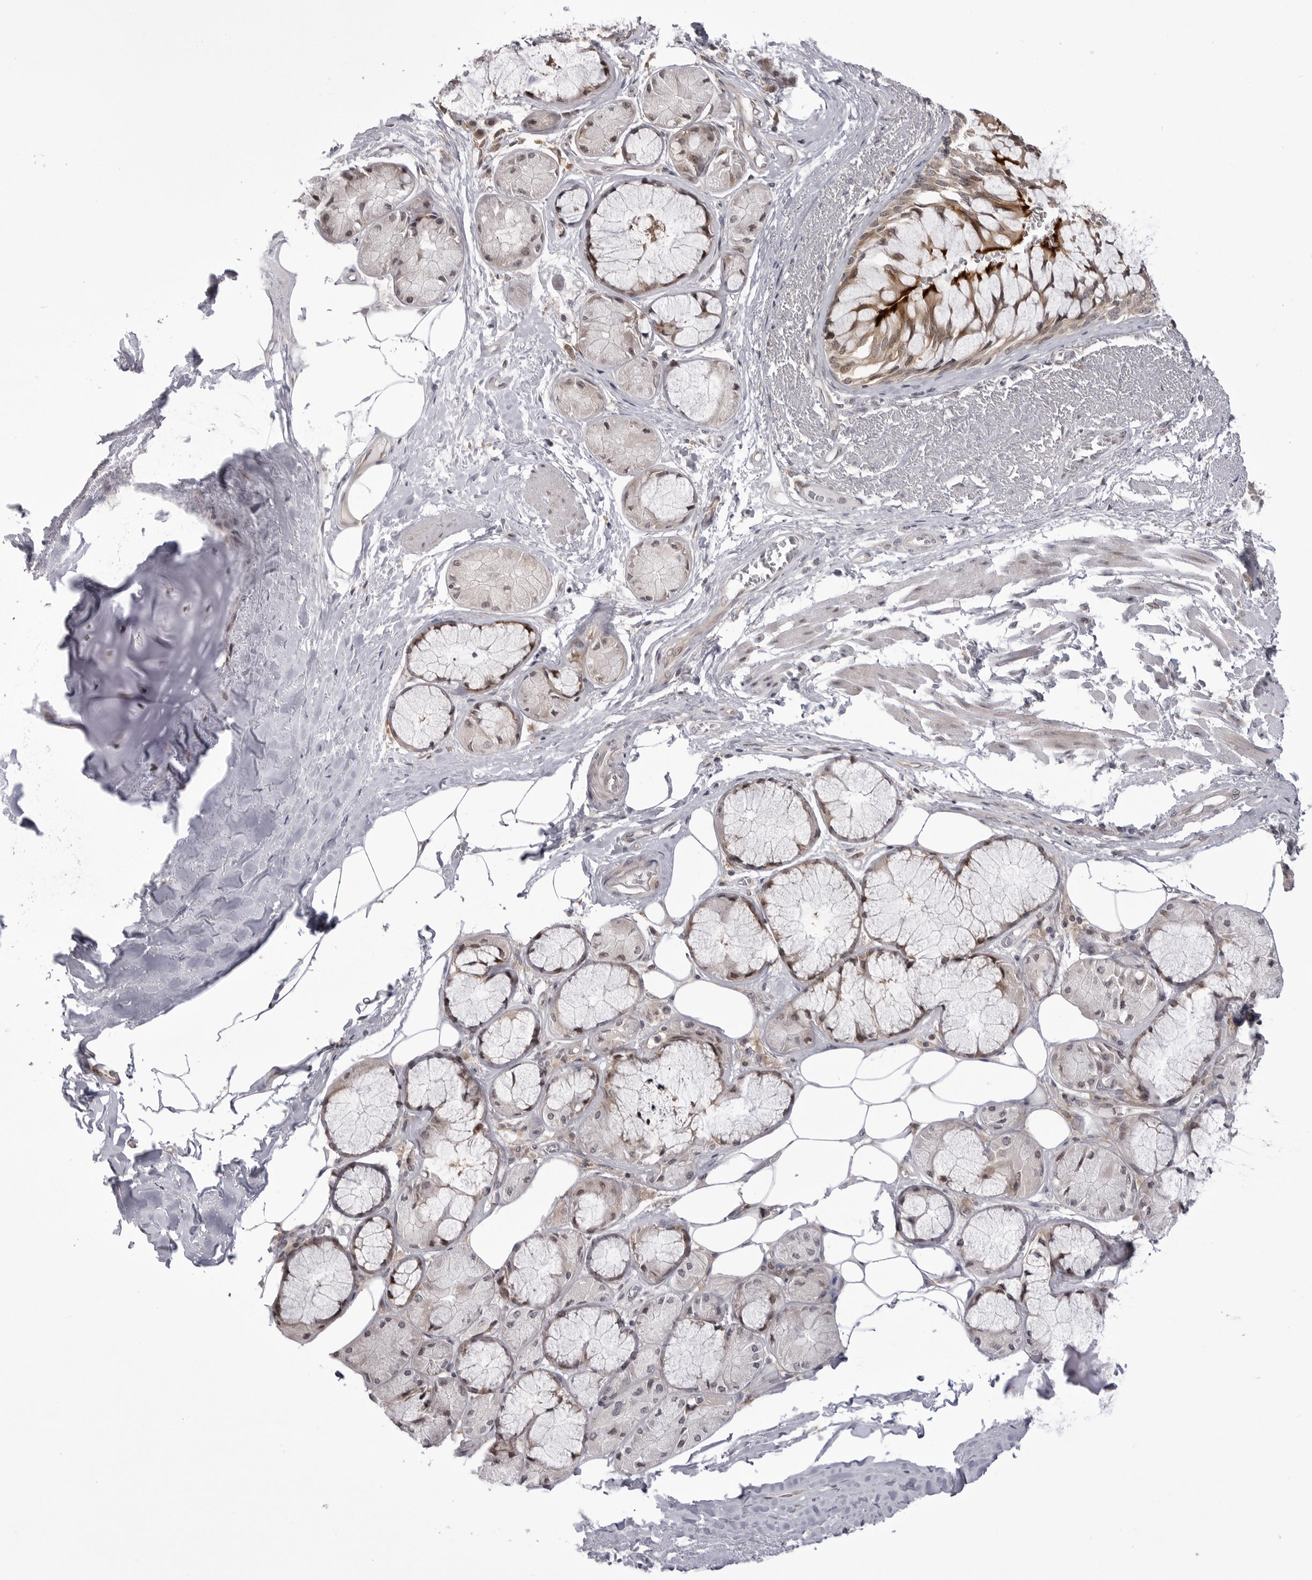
{"staining": {"intensity": "moderate", "quantity": "25%-75%", "location": "cytoplasmic/membranous"}, "tissue": "bronchus", "cell_type": "Respiratory epithelial cells", "image_type": "normal", "snomed": [{"axis": "morphology", "description": "Normal tissue, NOS"}, {"axis": "topography", "description": "Bronchus"}], "caption": "An immunohistochemistry histopathology image of benign tissue is shown. Protein staining in brown highlights moderate cytoplasmic/membranous positivity in bronchus within respiratory epithelial cells.", "gene": "PTK2B", "patient": {"sex": "male", "age": 66}}